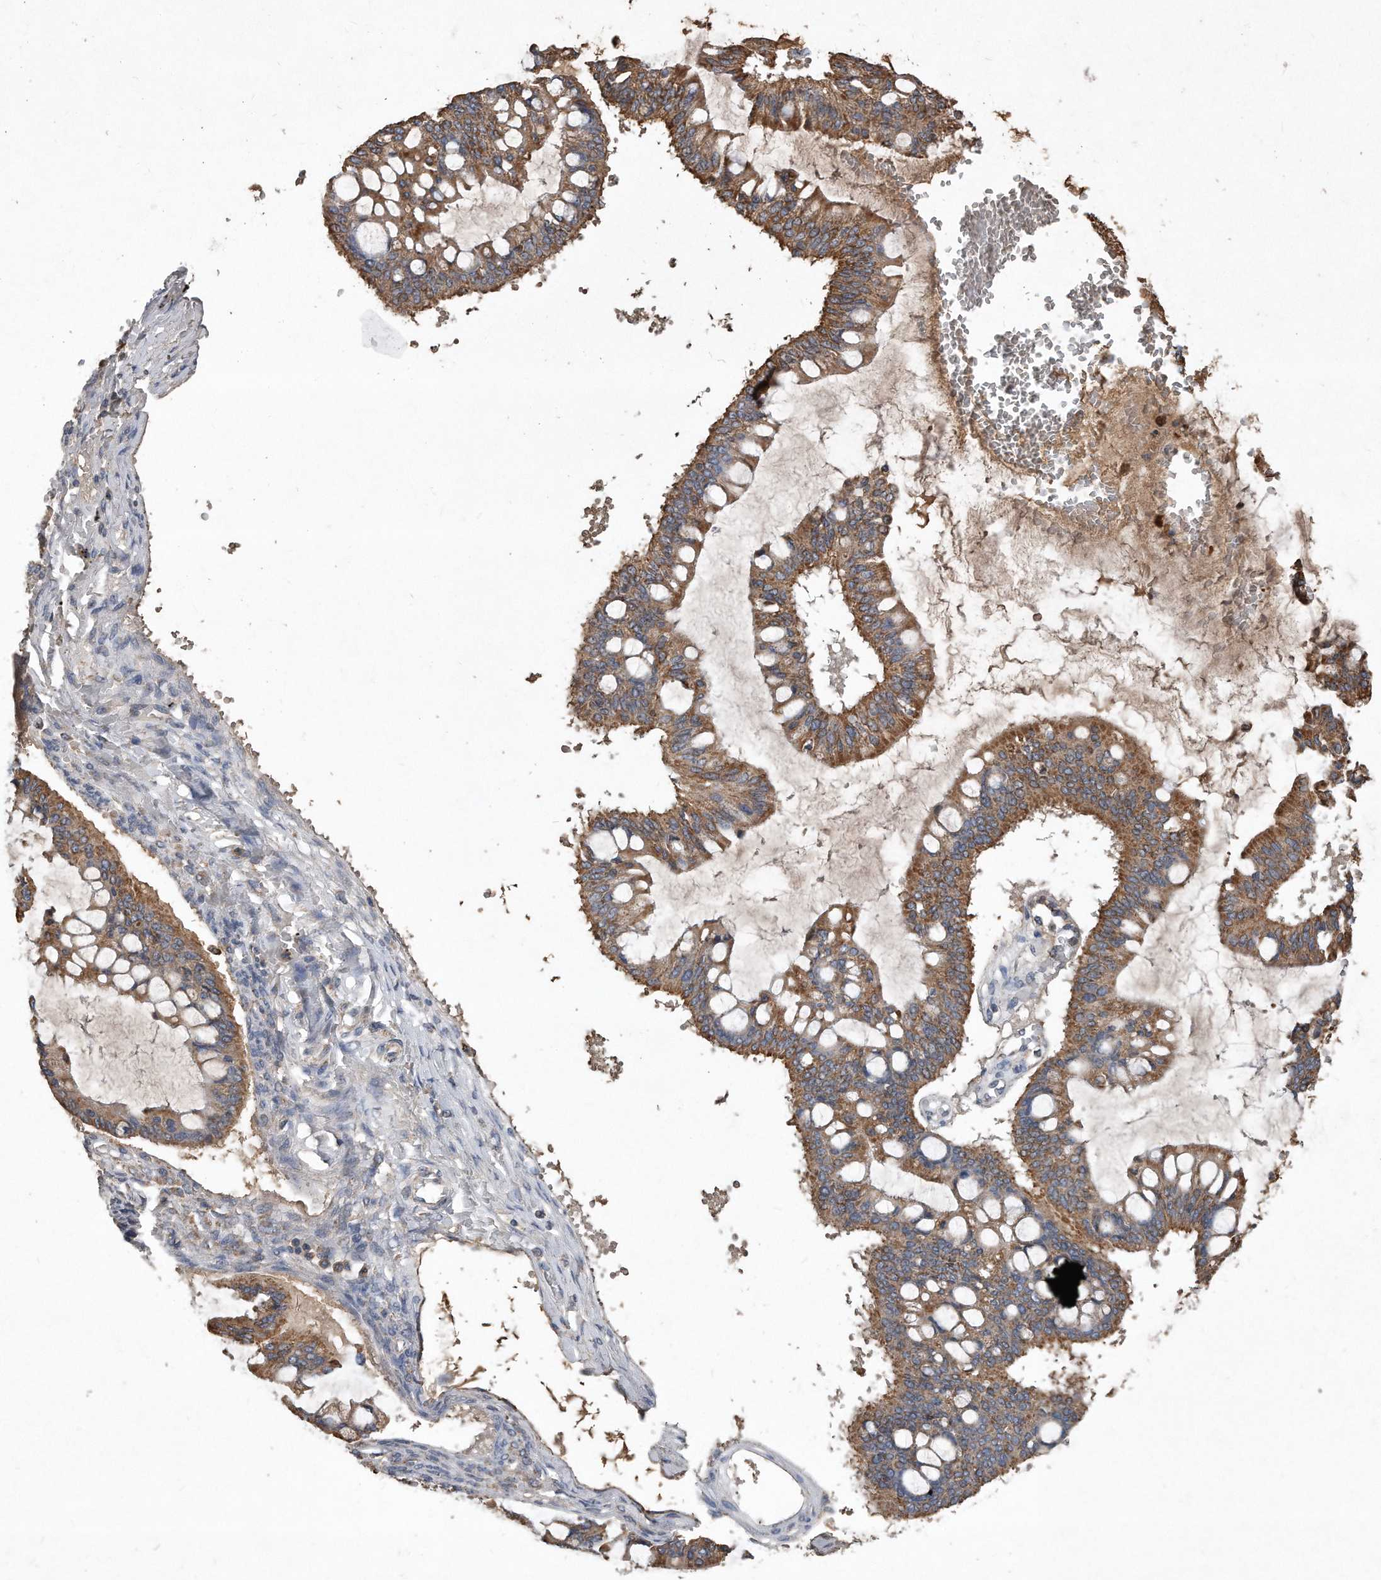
{"staining": {"intensity": "moderate", "quantity": ">75%", "location": "cytoplasmic/membranous"}, "tissue": "ovarian cancer", "cell_type": "Tumor cells", "image_type": "cancer", "snomed": [{"axis": "morphology", "description": "Cystadenocarcinoma, mucinous, NOS"}, {"axis": "topography", "description": "Ovary"}], "caption": "A histopathology image of human ovarian cancer (mucinous cystadenocarcinoma) stained for a protein demonstrates moderate cytoplasmic/membranous brown staining in tumor cells. (DAB IHC, brown staining for protein, blue staining for nuclei).", "gene": "SDHA", "patient": {"sex": "female", "age": 73}}